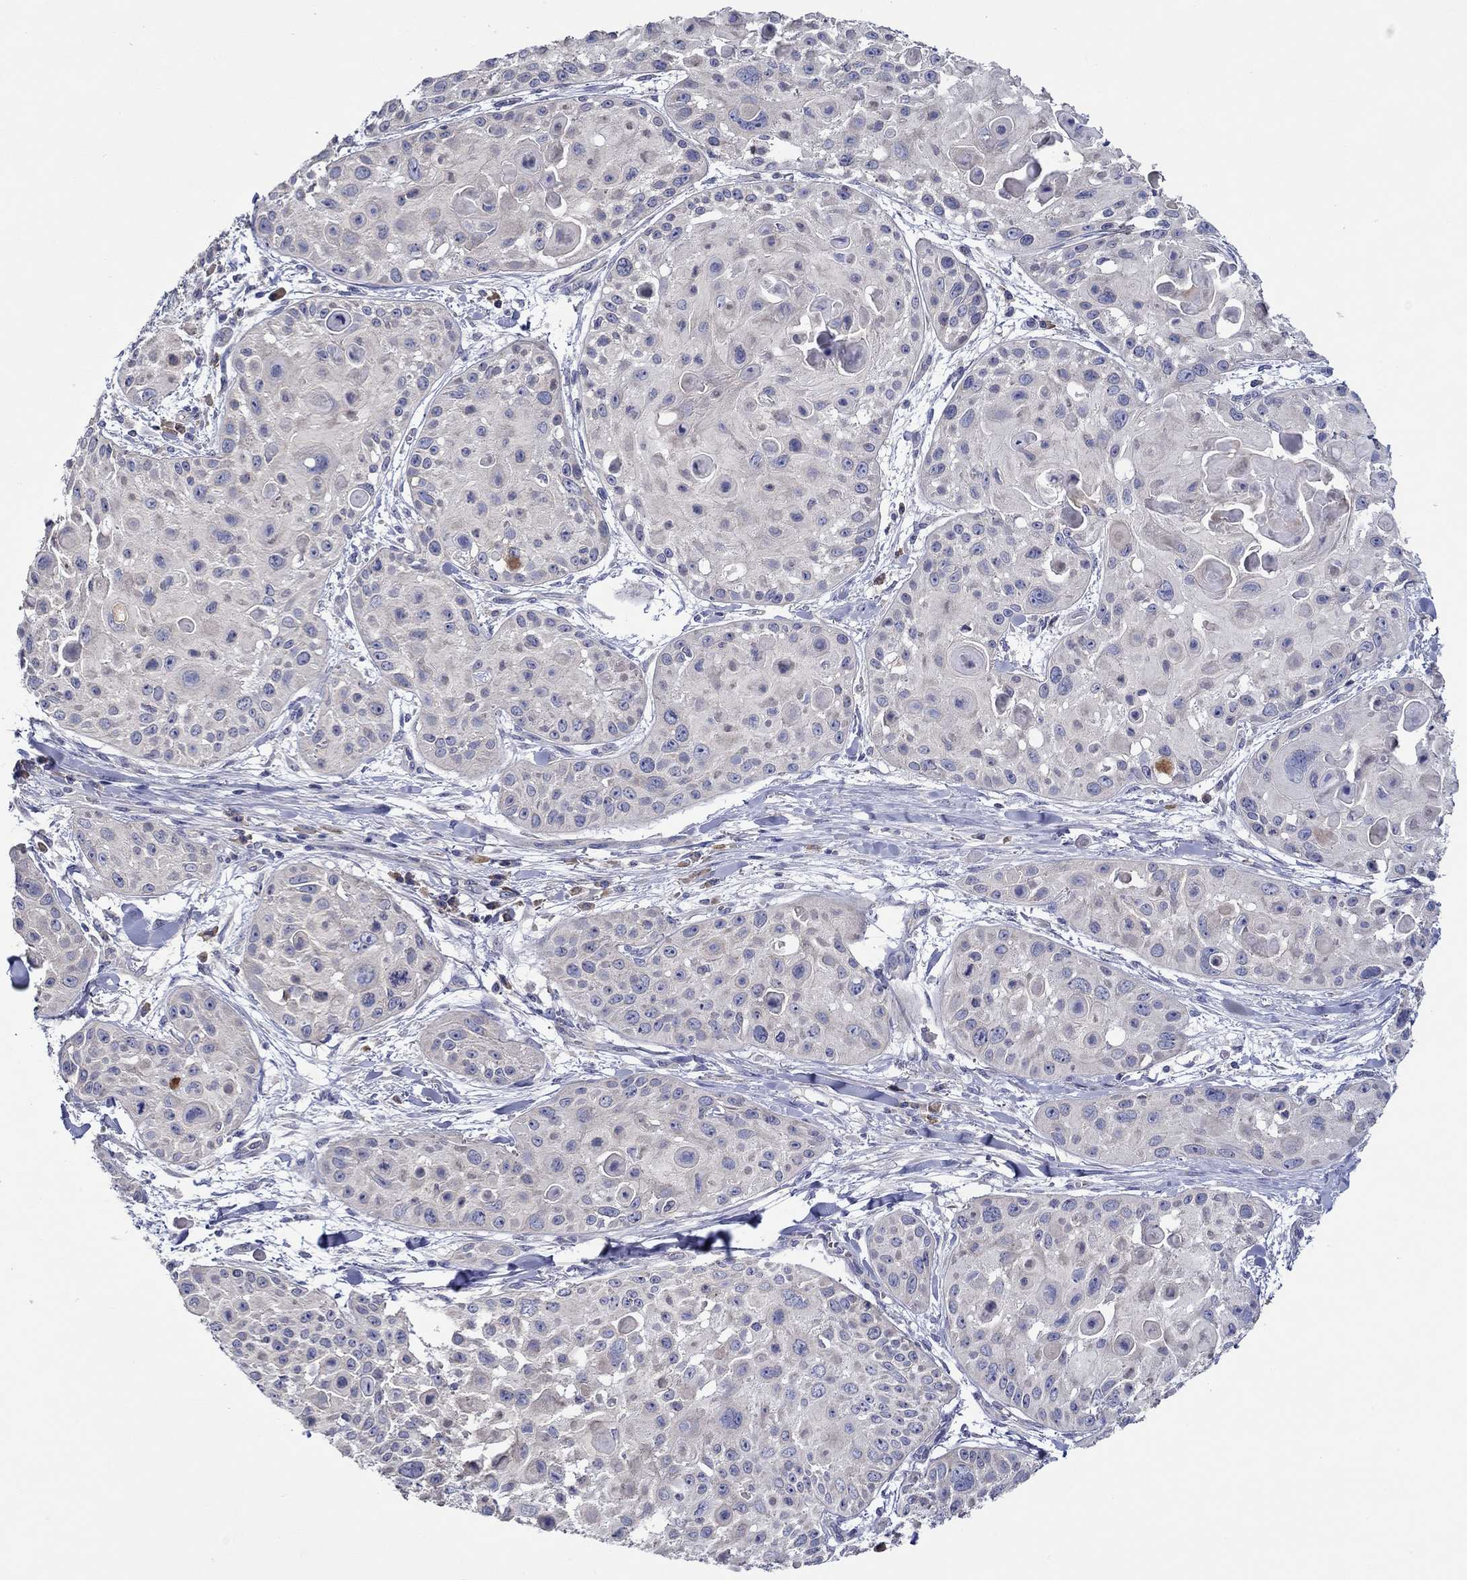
{"staining": {"intensity": "negative", "quantity": "none", "location": "none"}, "tissue": "skin cancer", "cell_type": "Tumor cells", "image_type": "cancer", "snomed": [{"axis": "morphology", "description": "Squamous cell carcinoma, NOS"}, {"axis": "topography", "description": "Skin"}, {"axis": "topography", "description": "Anal"}], "caption": "This is an immunohistochemistry photomicrograph of skin cancer (squamous cell carcinoma). There is no expression in tumor cells.", "gene": "CHIT1", "patient": {"sex": "female", "age": 75}}